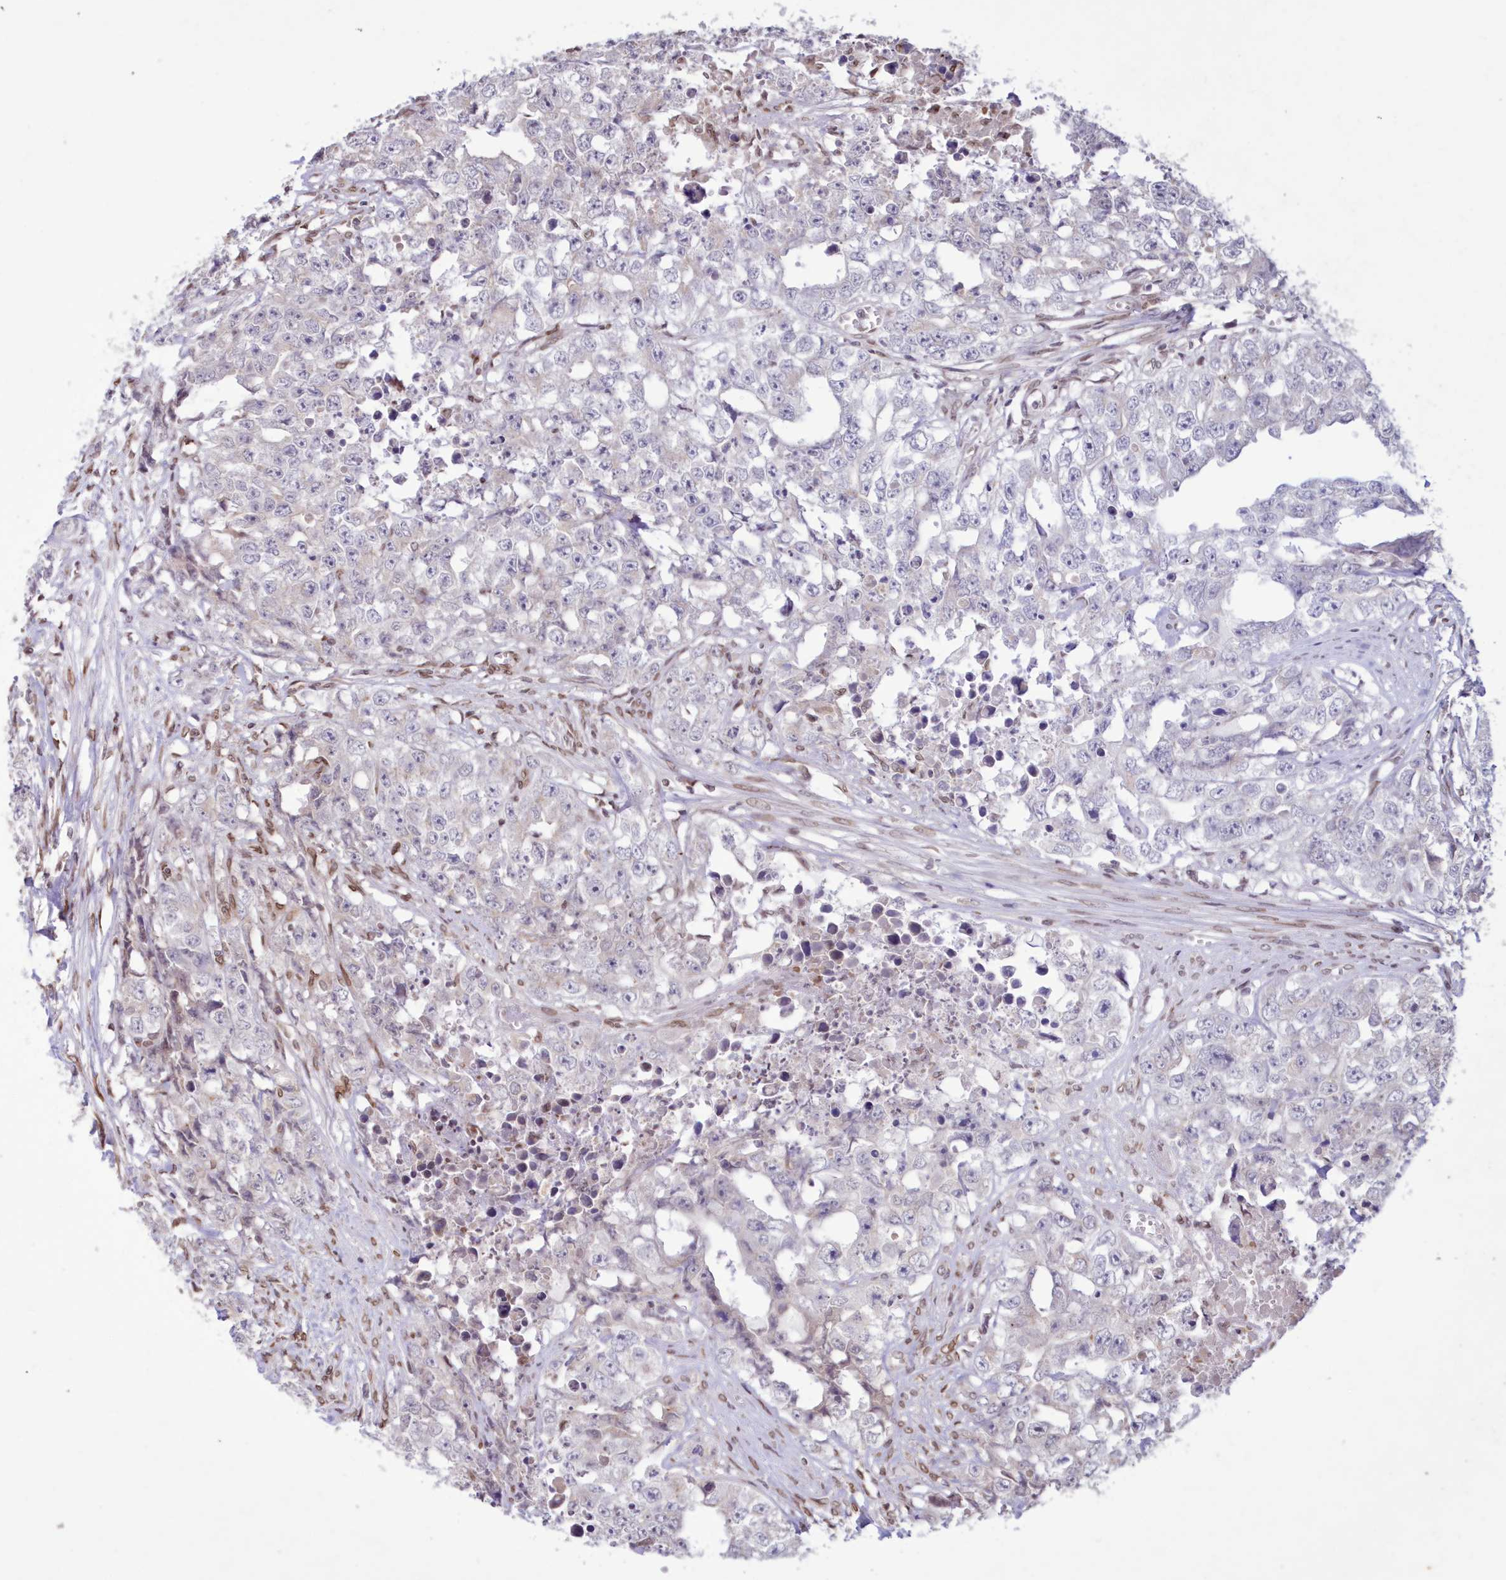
{"staining": {"intensity": "negative", "quantity": "none", "location": "none"}, "tissue": "testis cancer", "cell_type": "Tumor cells", "image_type": "cancer", "snomed": [{"axis": "morphology", "description": "Seminoma, NOS"}, {"axis": "morphology", "description": "Carcinoma, Embryonal, NOS"}, {"axis": "topography", "description": "Testis"}], "caption": "Embryonal carcinoma (testis) was stained to show a protein in brown. There is no significant expression in tumor cells.", "gene": "DNAJC27", "patient": {"sex": "male", "age": 43}}